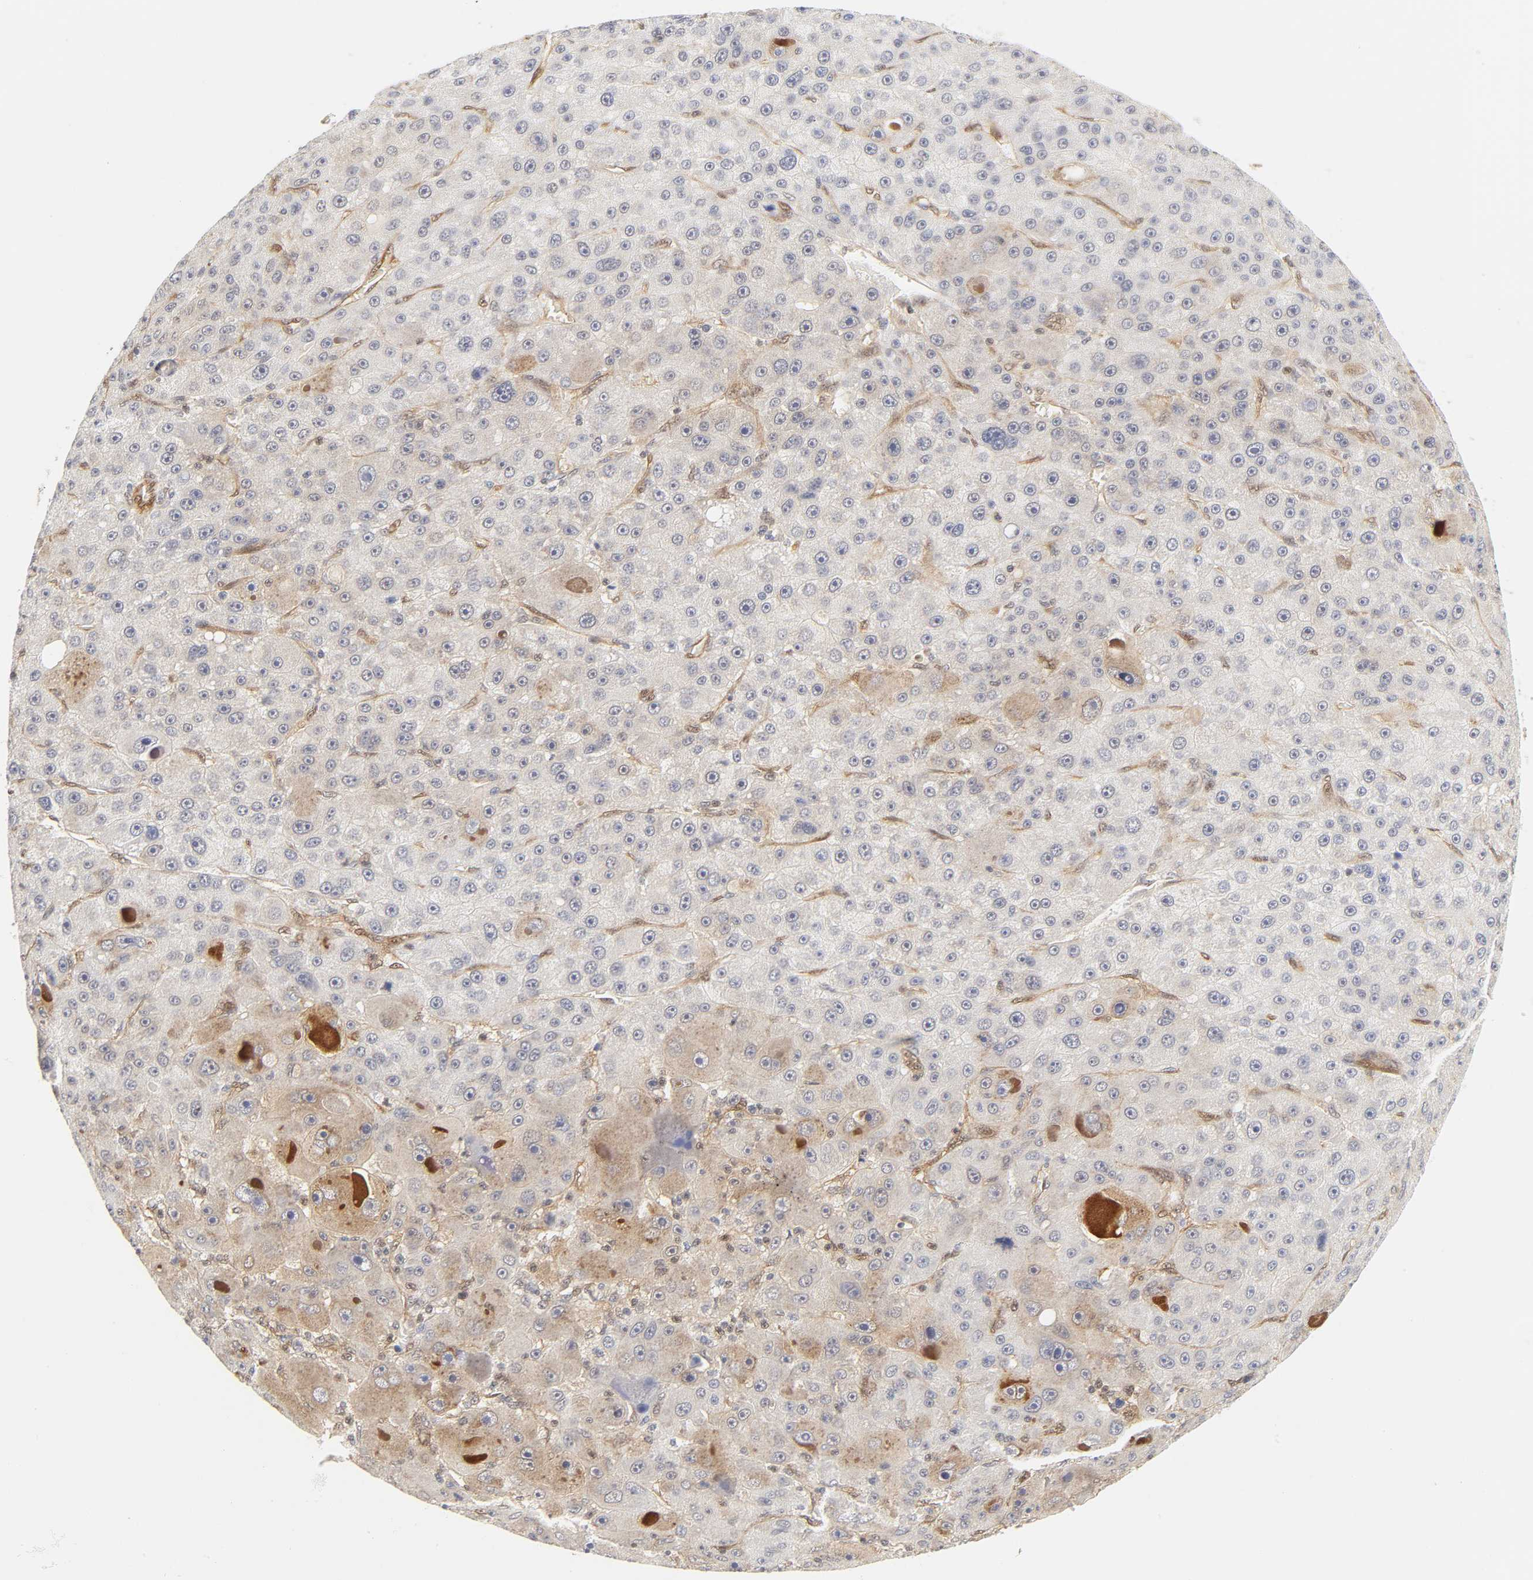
{"staining": {"intensity": "weak", "quantity": "25%-75%", "location": "cytoplasmic/membranous,nuclear"}, "tissue": "liver cancer", "cell_type": "Tumor cells", "image_type": "cancer", "snomed": [{"axis": "morphology", "description": "Carcinoma, Hepatocellular, NOS"}, {"axis": "topography", "description": "Liver"}], "caption": "Immunohistochemistry (IHC) micrograph of neoplastic tissue: human liver cancer (hepatocellular carcinoma) stained using immunohistochemistry shows low levels of weak protein expression localized specifically in the cytoplasmic/membranous and nuclear of tumor cells, appearing as a cytoplasmic/membranous and nuclear brown color.", "gene": "CDC37", "patient": {"sex": "male", "age": 76}}